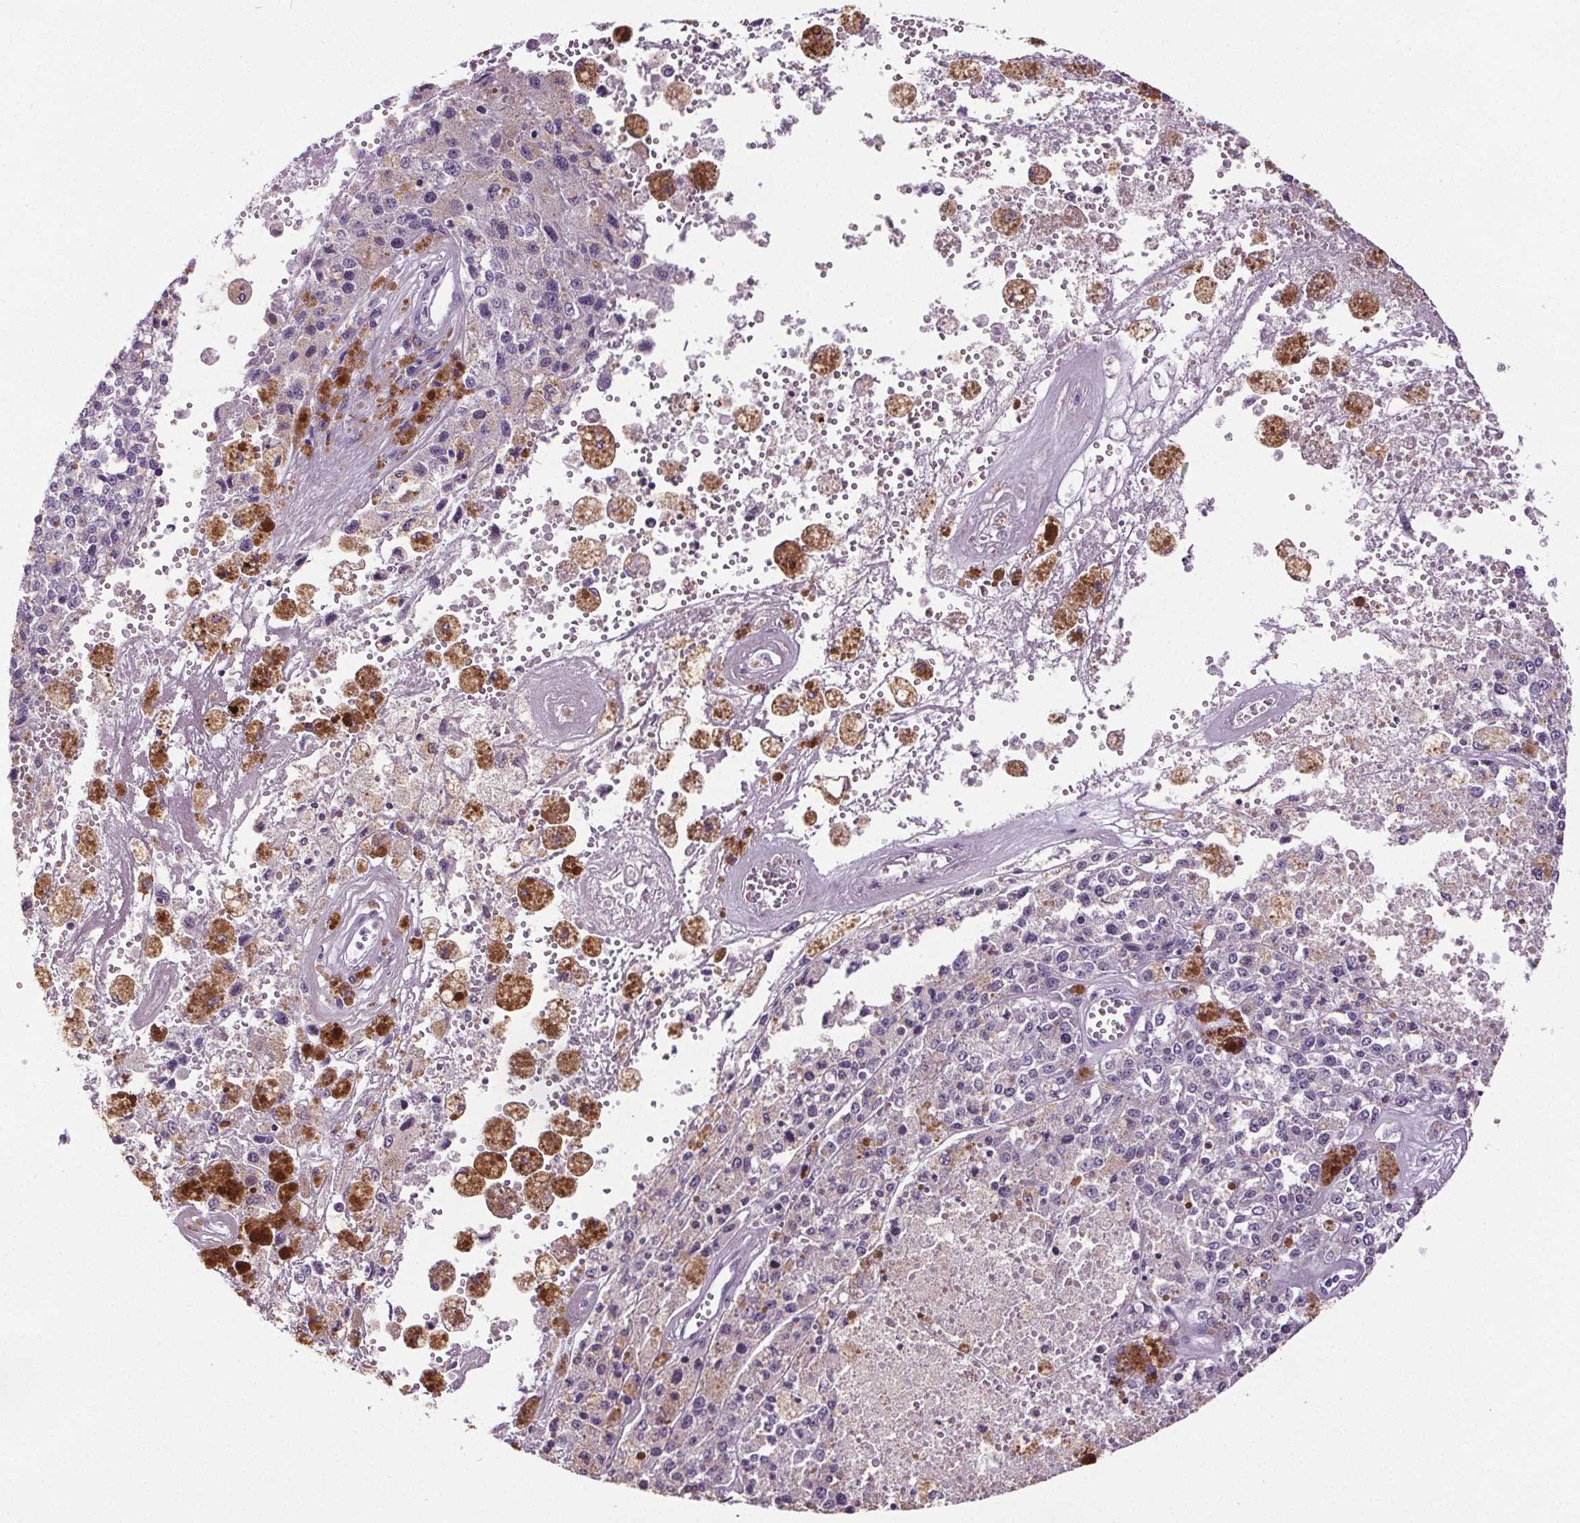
{"staining": {"intensity": "negative", "quantity": "none", "location": "none"}, "tissue": "melanoma", "cell_type": "Tumor cells", "image_type": "cancer", "snomed": [{"axis": "morphology", "description": "Malignant melanoma, Metastatic site"}, {"axis": "topography", "description": "Lymph node"}], "caption": "Immunohistochemistry of human melanoma reveals no positivity in tumor cells.", "gene": "GPIHBP1", "patient": {"sex": "female", "age": 64}}